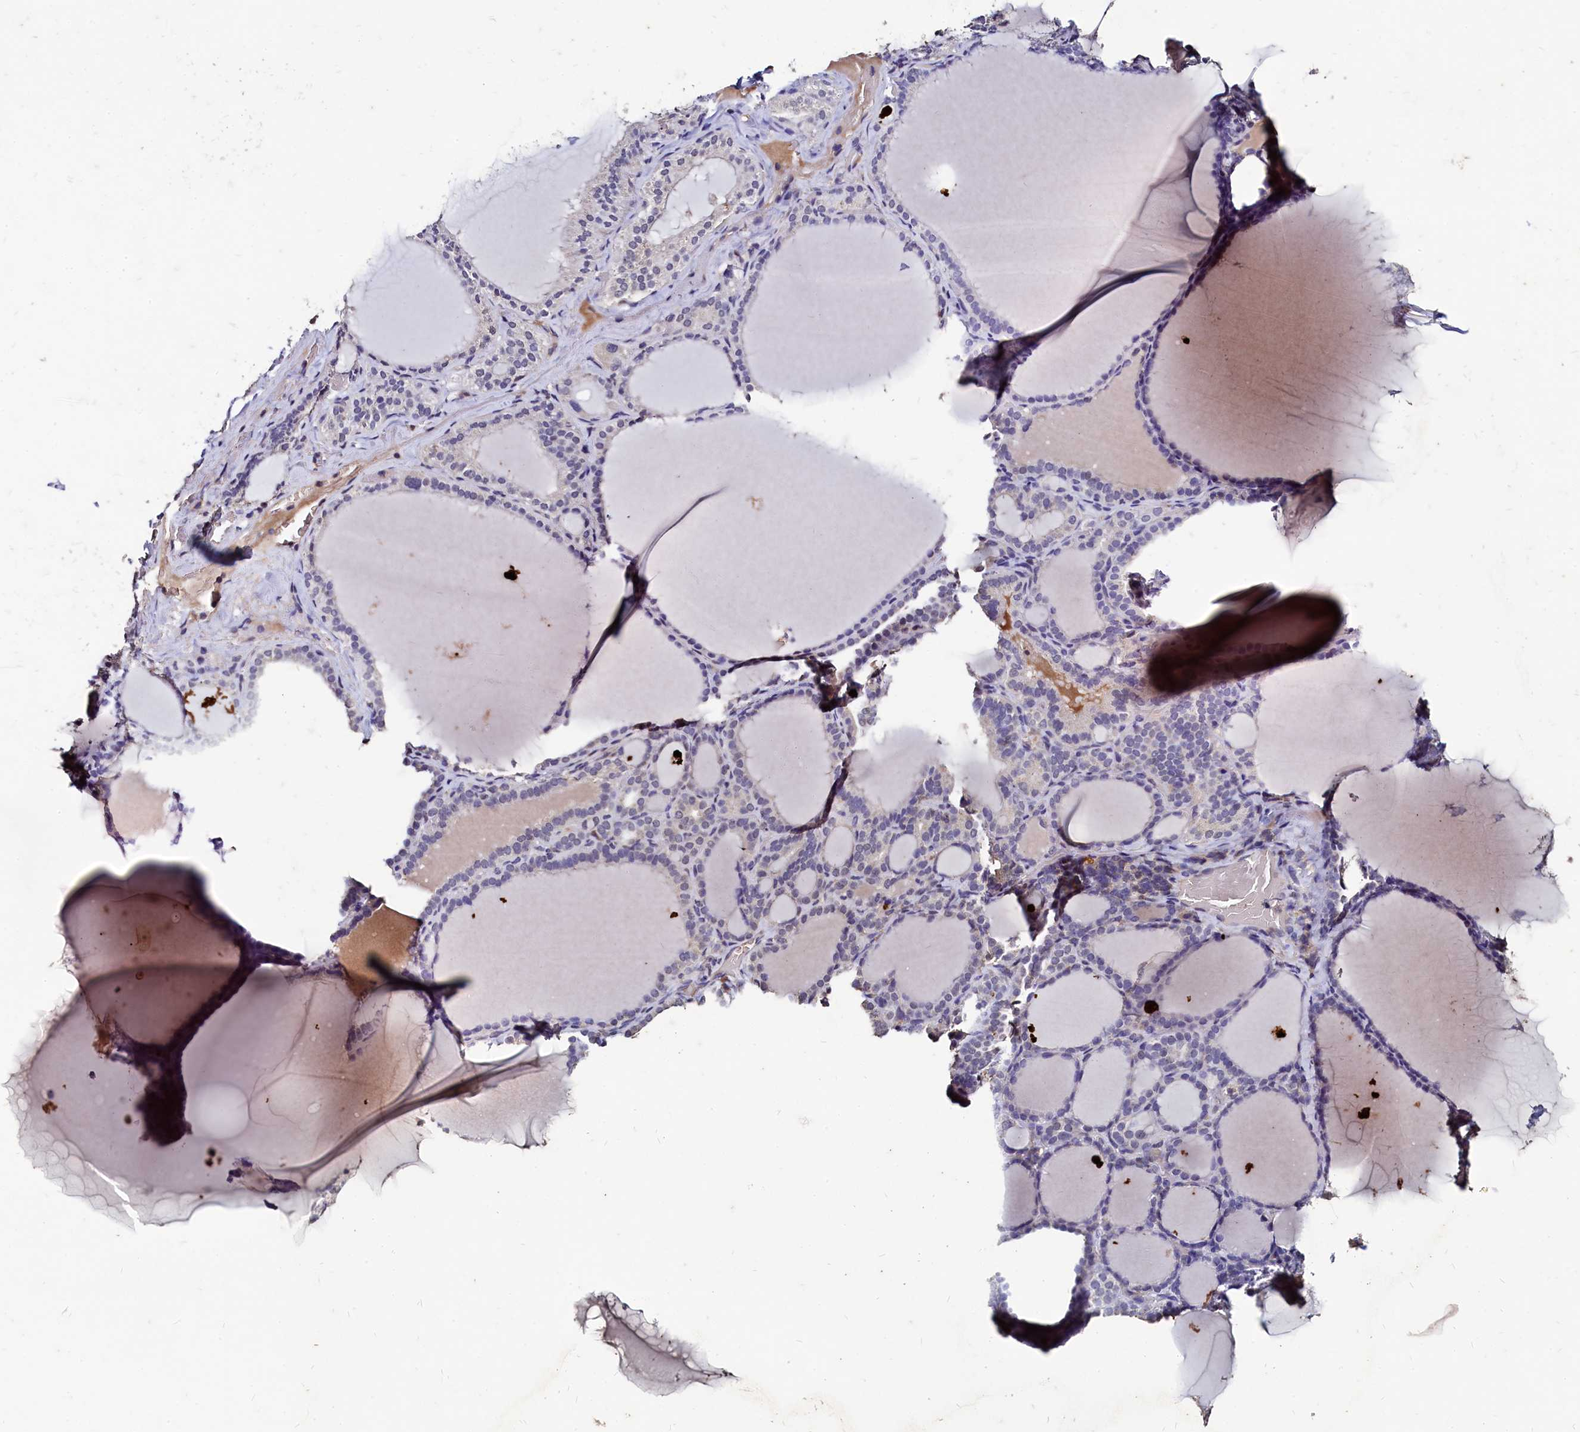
{"staining": {"intensity": "weak", "quantity": "<25%", "location": "cytoplasmic/membranous"}, "tissue": "thyroid gland", "cell_type": "Glandular cells", "image_type": "normal", "snomed": [{"axis": "morphology", "description": "Normal tissue, NOS"}, {"axis": "topography", "description": "Thyroid gland"}], "caption": "Glandular cells are negative for protein expression in benign human thyroid gland. (DAB (3,3'-diaminobenzidine) IHC with hematoxylin counter stain).", "gene": "CSTPP1", "patient": {"sex": "female", "age": 39}}